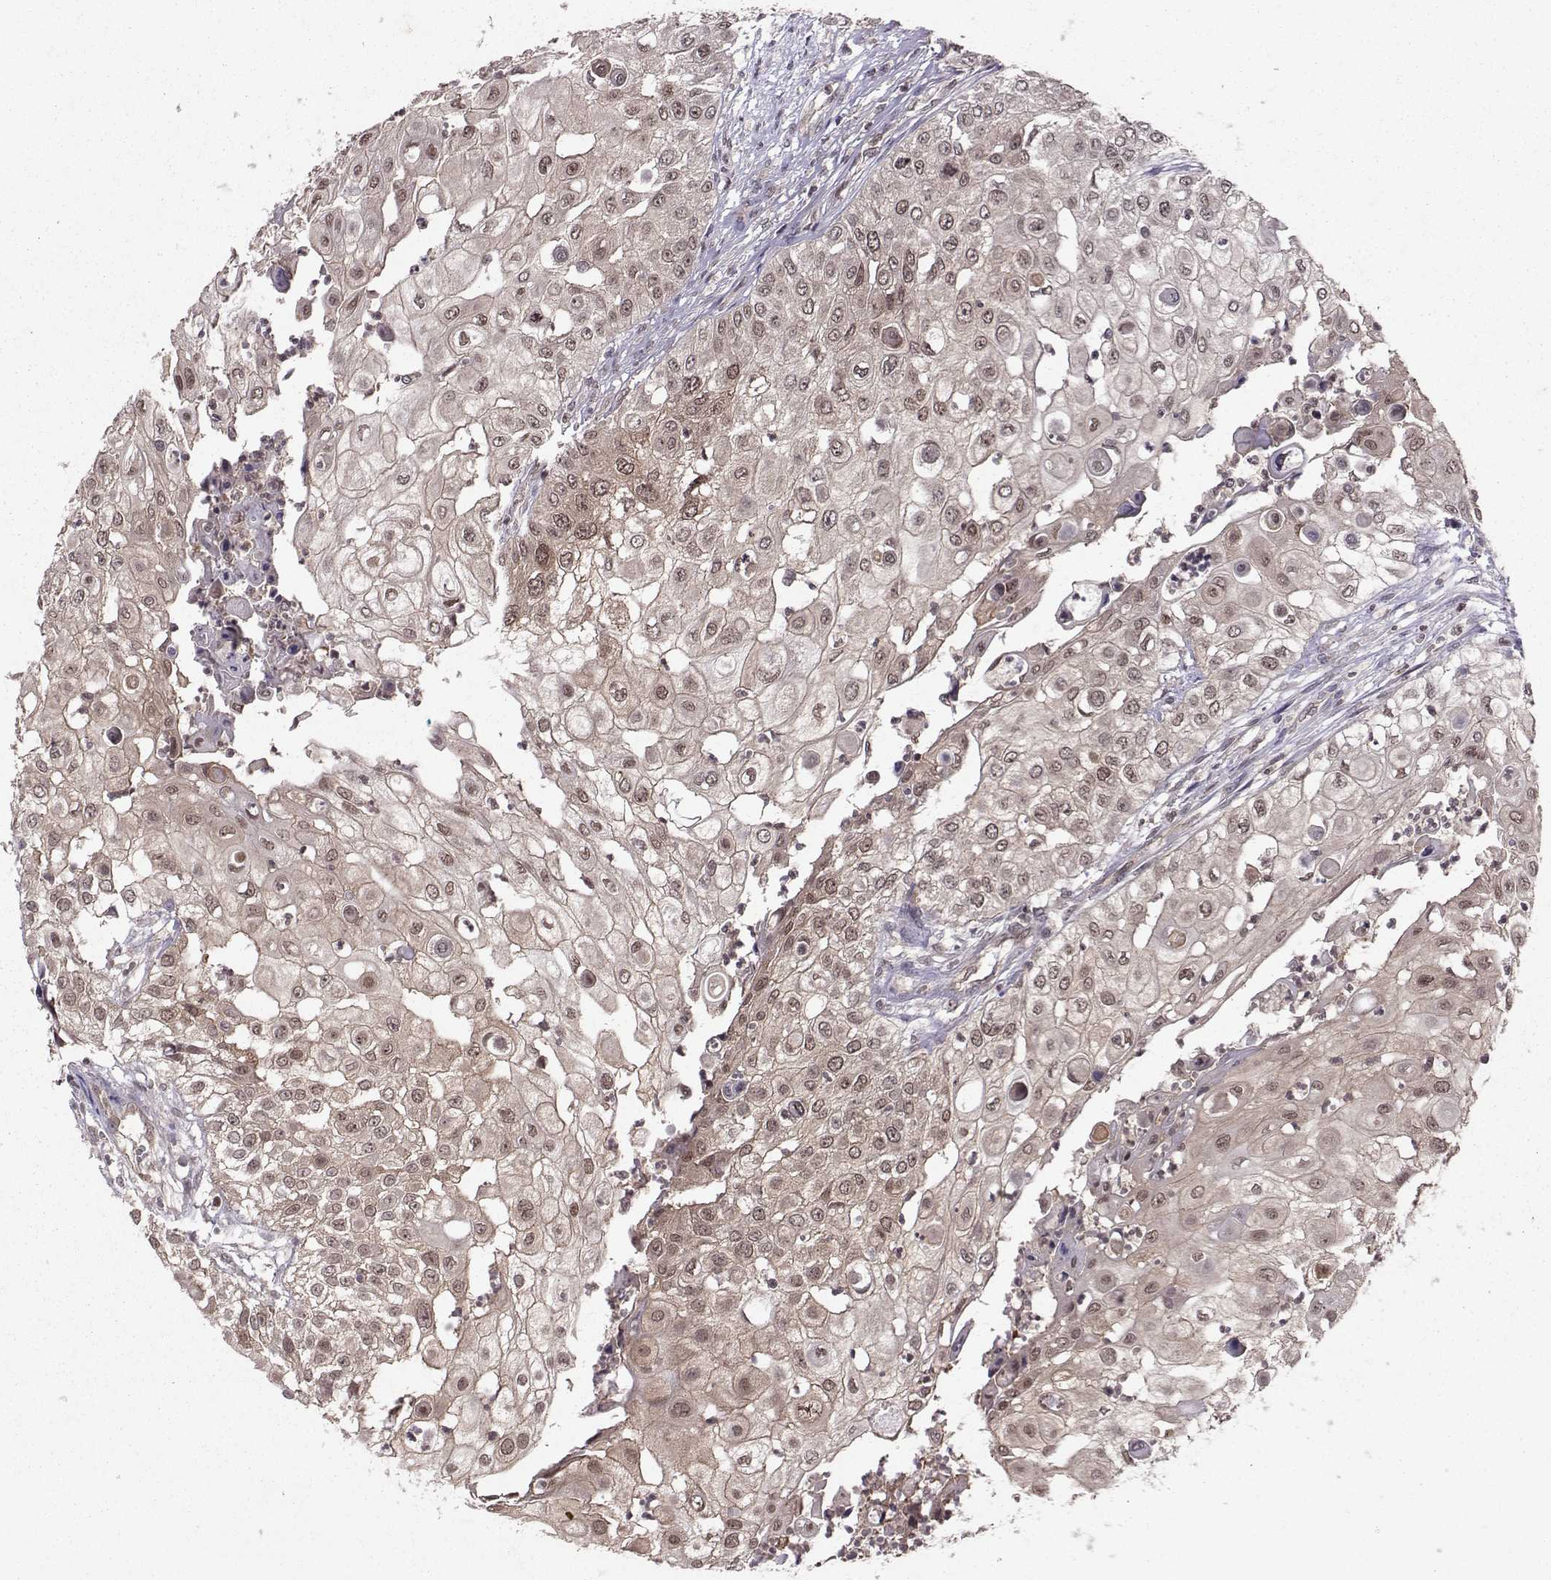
{"staining": {"intensity": "weak", "quantity": "<25%", "location": "cytoplasmic/membranous,nuclear"}, "tissue": "urothelial cancer", "cell_type": "Tumor cells", "image_type": "cancer", "snomed": [{"axis": "morphology", "description": "Urothelial carcinoma, High grade"}, {"axis": "topography", "description": "Urinary bladder"}], "caption": "Immunohistochemistry histopathology image of urothelial cancer stained for a protein (brown), which shows no expression in tumor cells. (DAB immunohistochemistry, high magnification).", "gene": "PPP2R2A", "patient": {"sex": "female", "age": 79}}